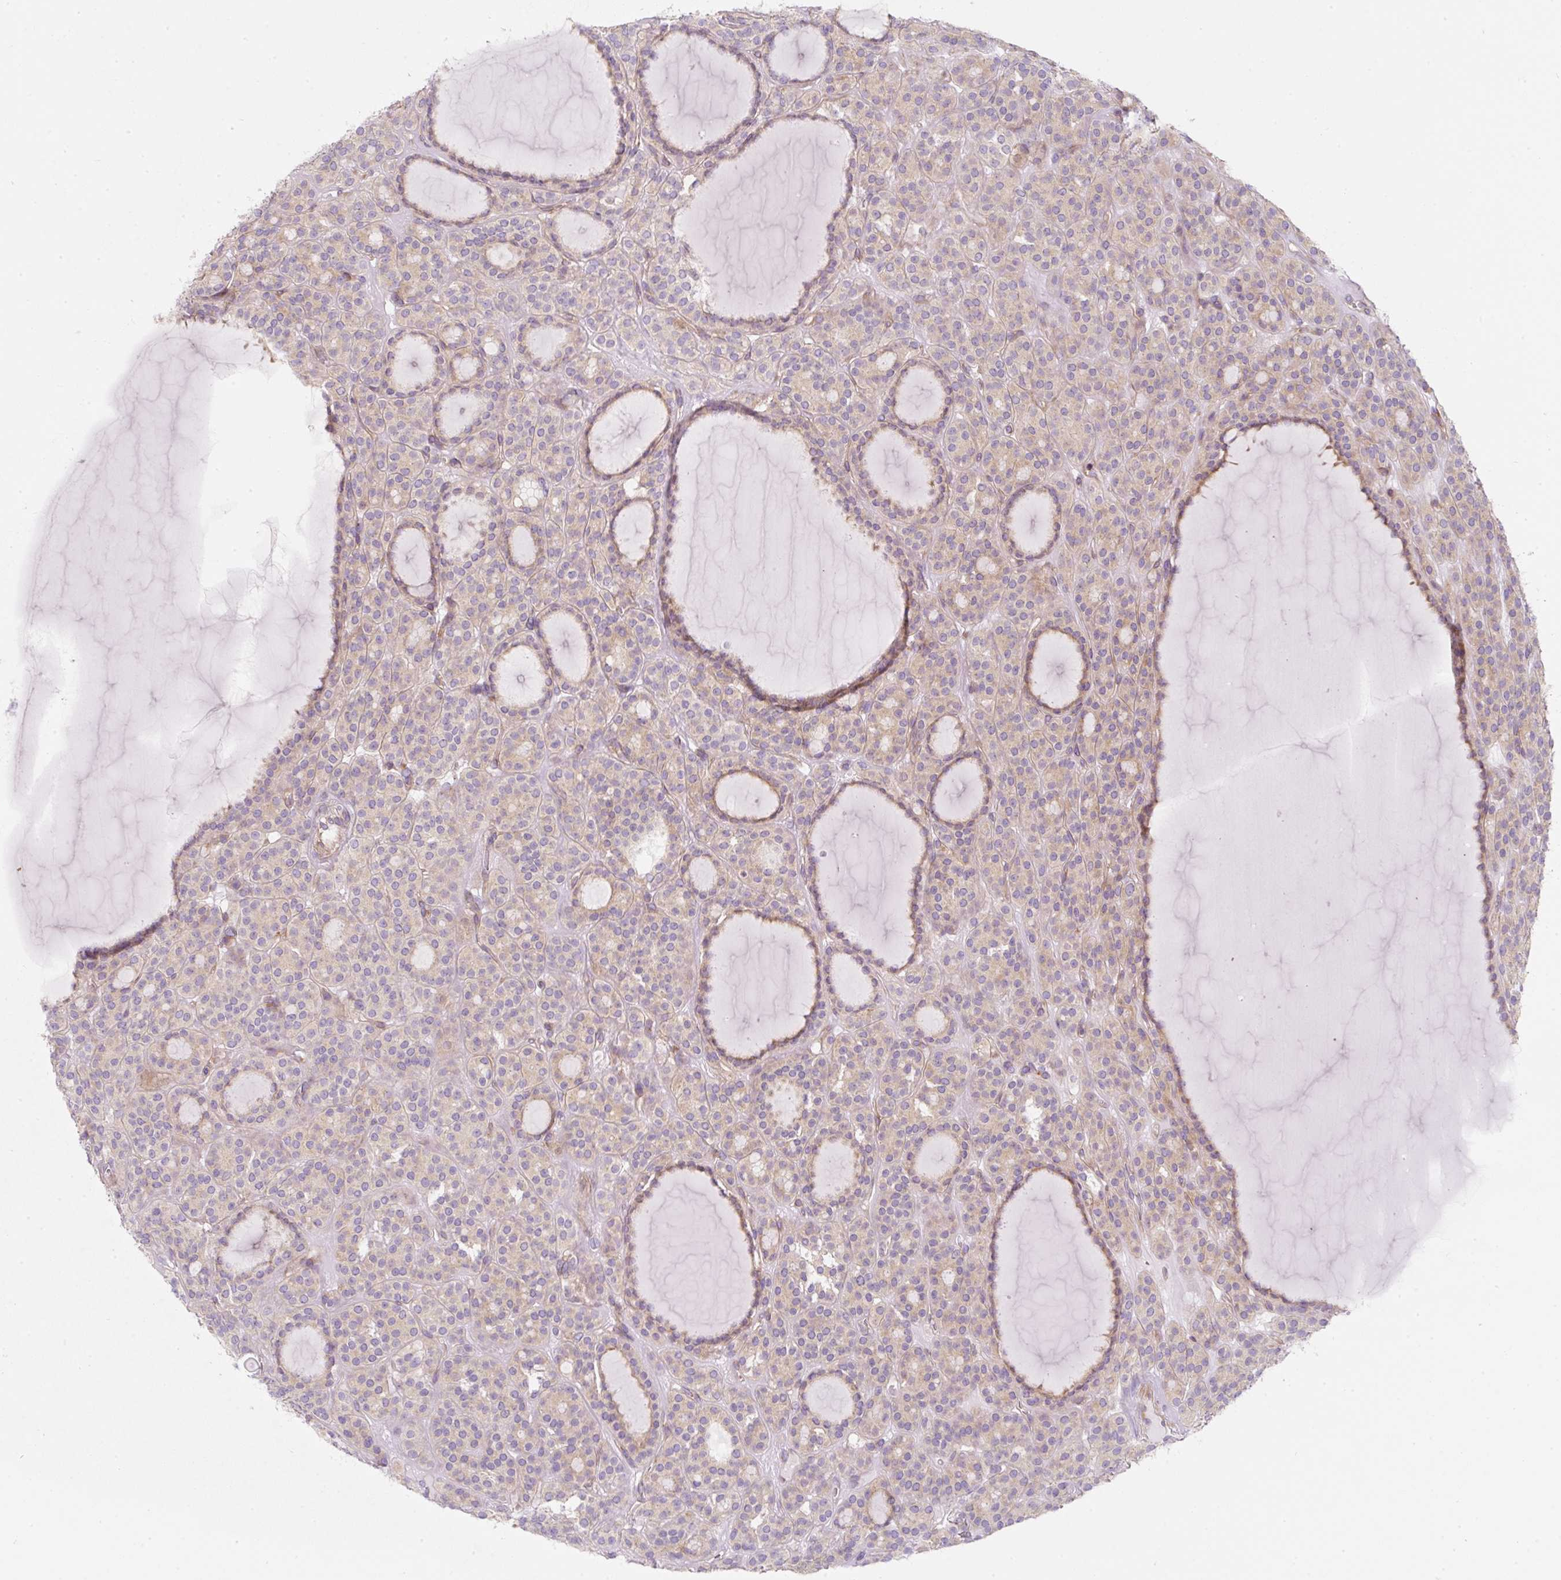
{"staining": {"intensity": "weak", "quantity": "<25%", "location": "cytoplasmic/membranous"}, "tissue": "thyroid cancer", "cell_type": "Tumor cells", "image_type": "cancer", "snomed": [{"axis": "morphology", "description": "Follicular adenoma carcinoma, NOS"}, {"axis": "topography", "description": "Thyroid gland"}], "caption": "Photomicrograph shows no significant protein staining in tumor cells of thyroid follicular adenoma carcinoma.", "gene": "ERAP2", "patient": {"sex": "female", "age": 63}}